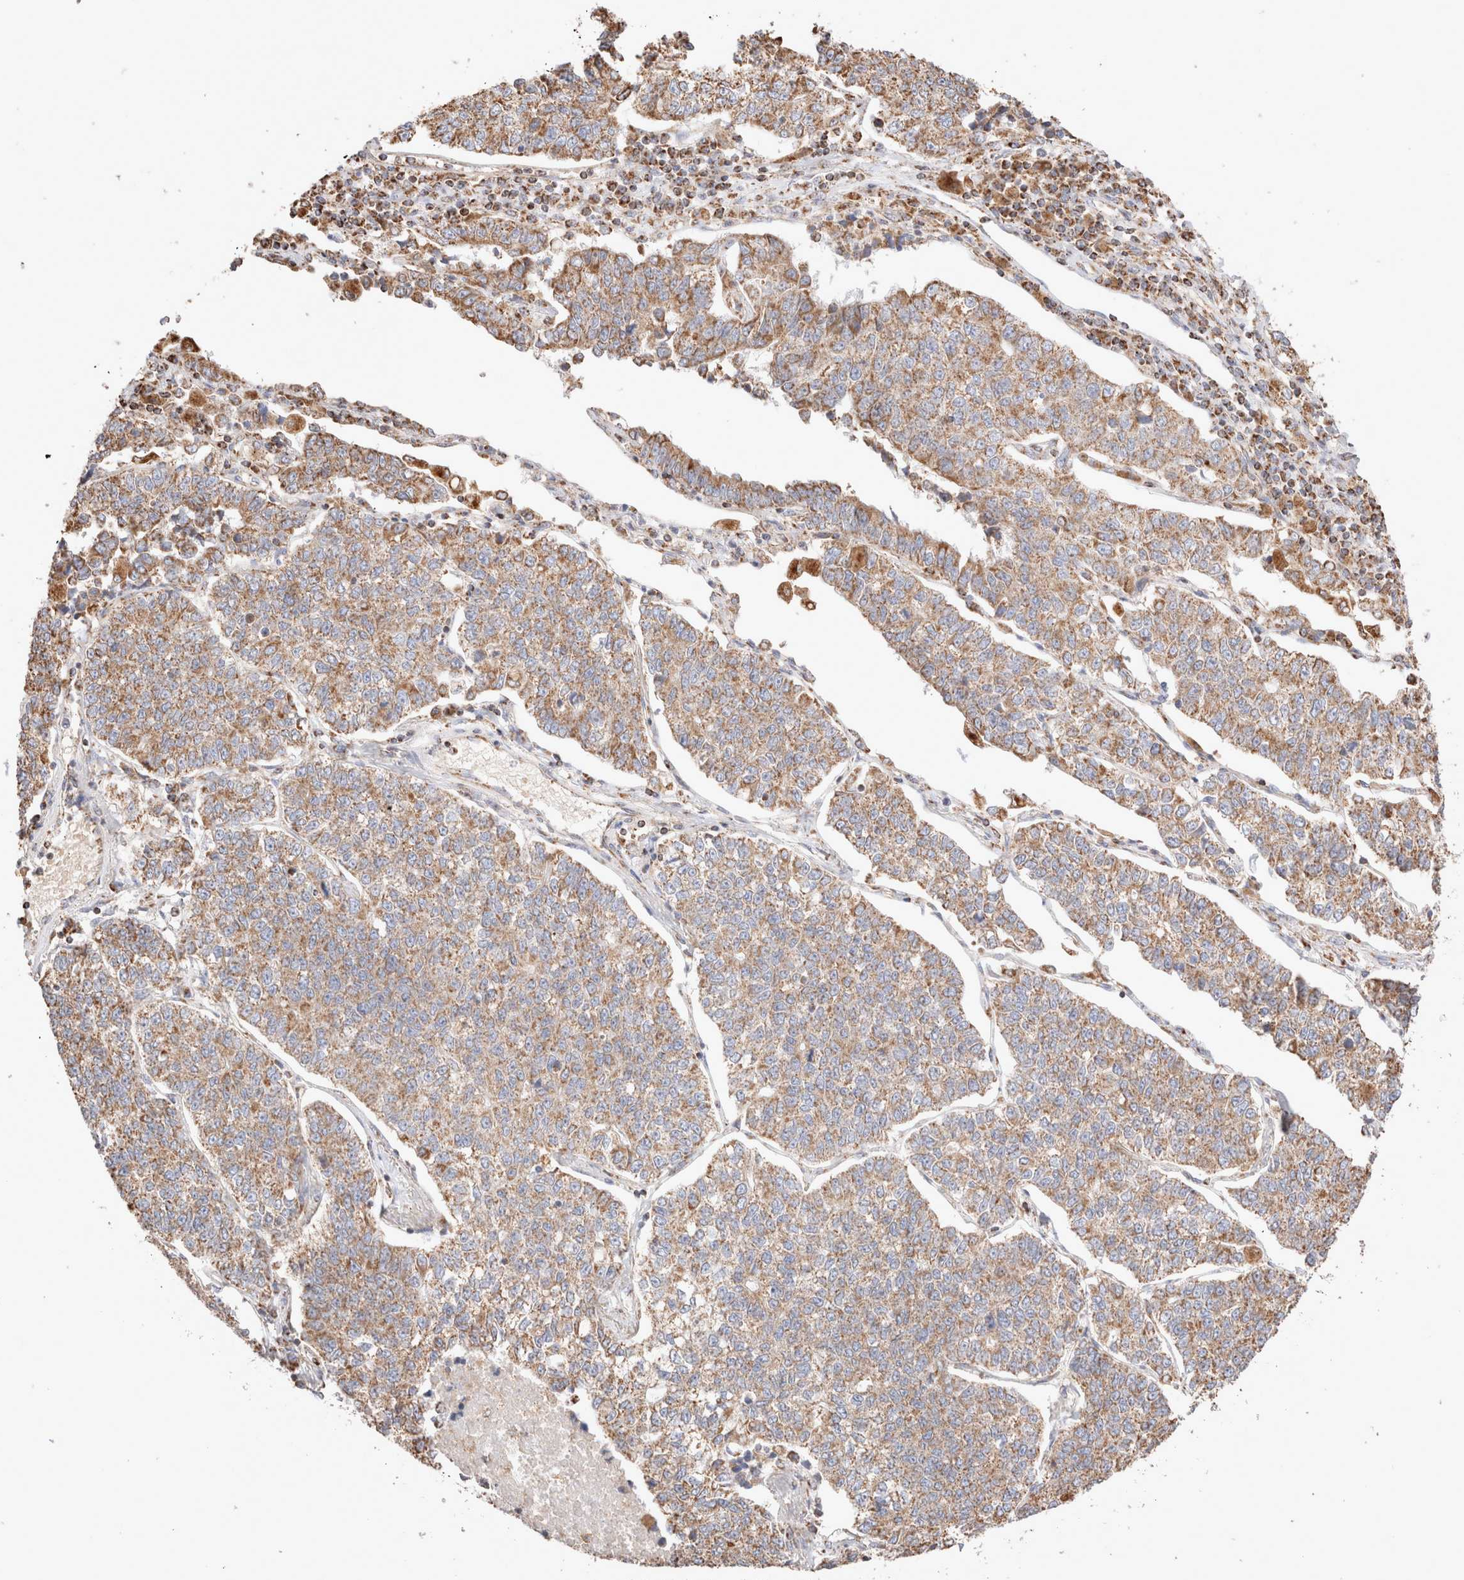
{"staining": {"intensity": "moderate", "quantity": ">75%", "location": "cytoplasmic/membranous"}, "tissue": "lung cancer", "cell_type": "Tumor cells", "image_type": "cancer", "snomed": [{"axis": "morphology", "description": "Adenocarcinoma, NOS"}, {"axis": "topography", "description": "Lung"}], "caption": "The immunohistochemical stain highlights moderate cytoplasmic/membranous expression in tumor cells of adenocarcinoma (lung) tissue.", "gene": "TMPPE", "patient": {"sex": "male", "age": 49}}